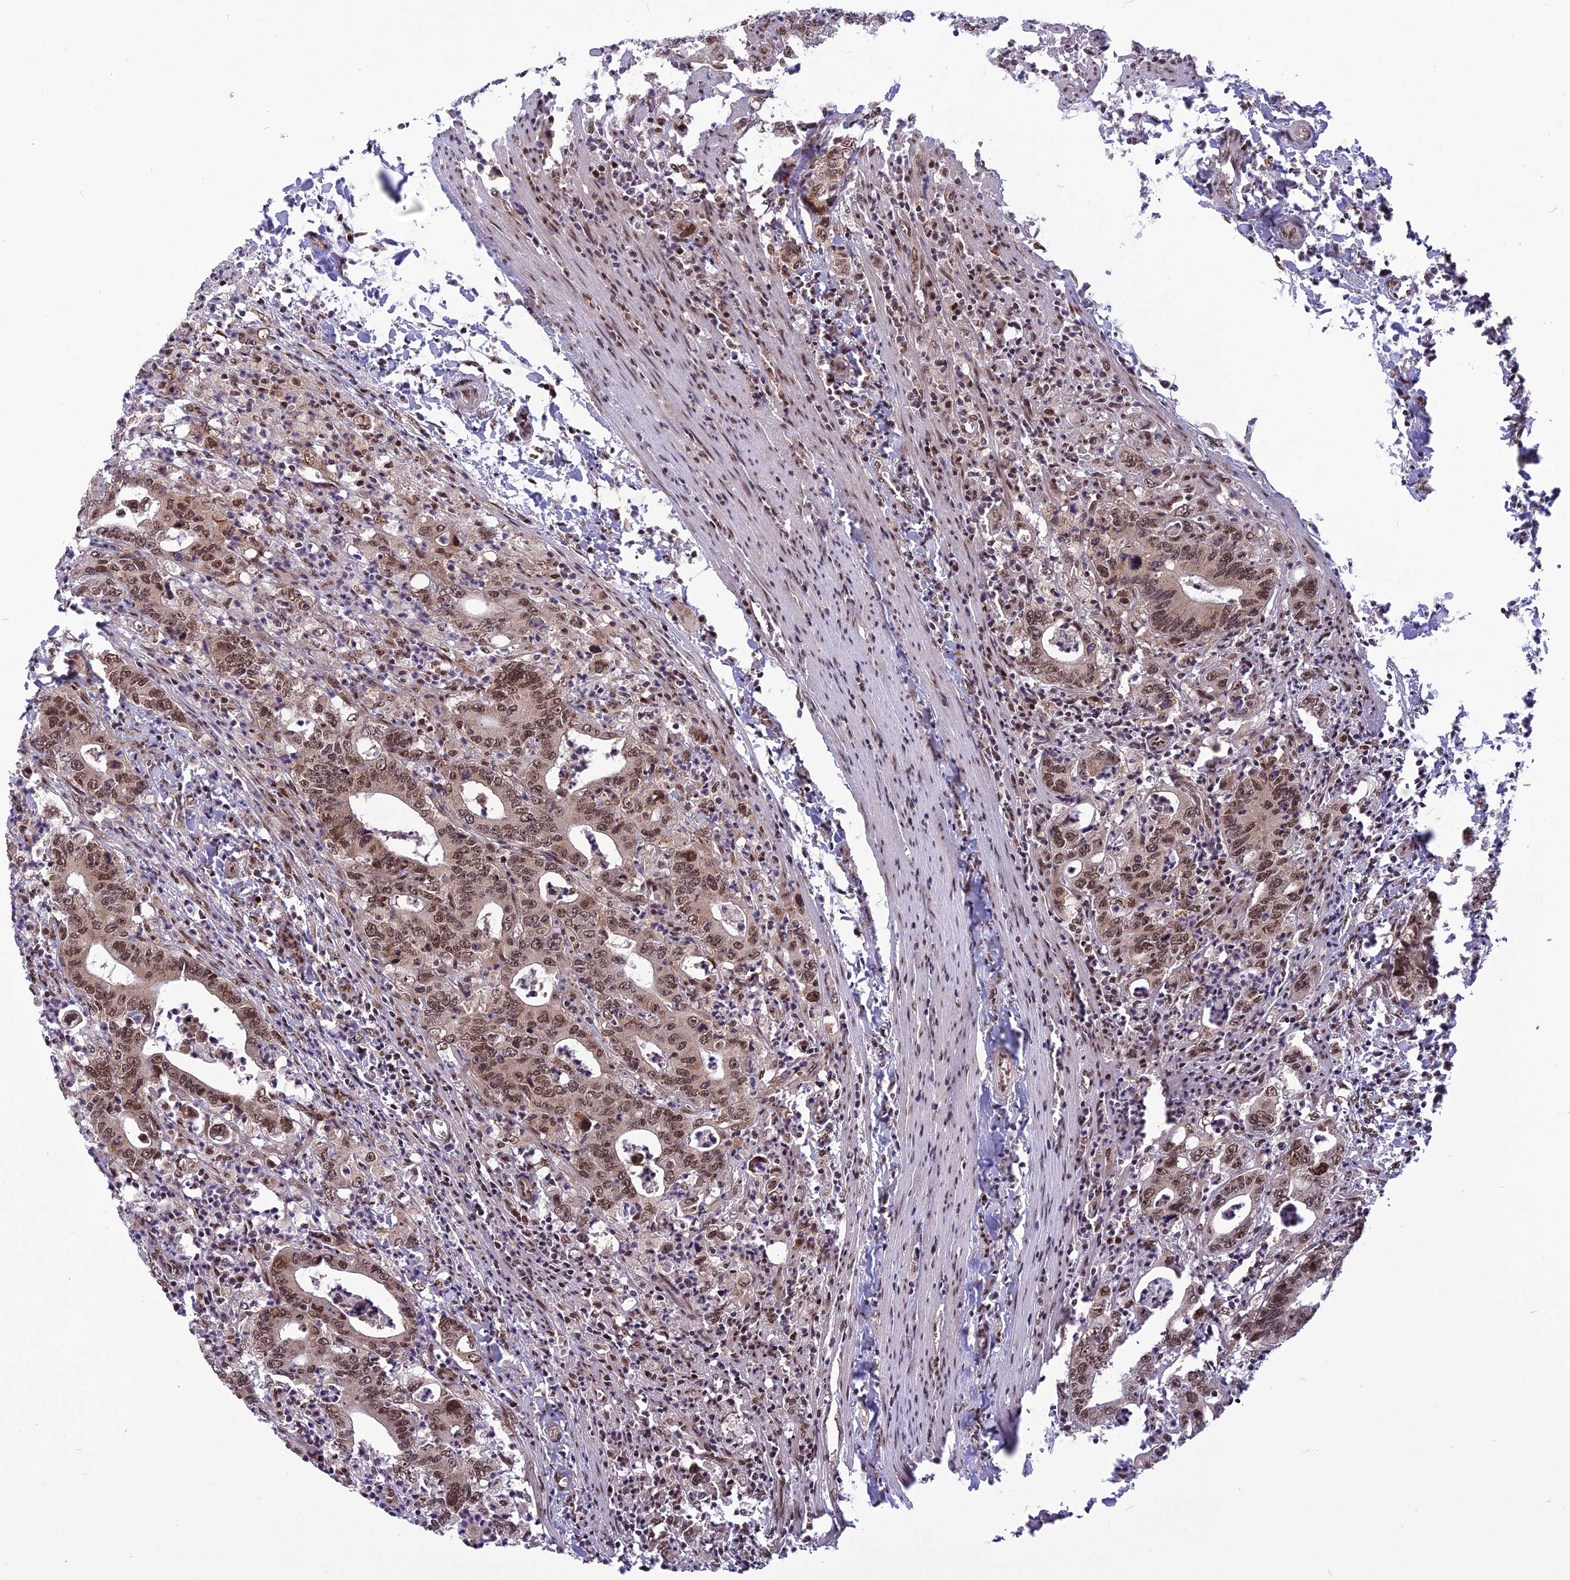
{"staining": {"intensity": "moderate", "quantity": ">75%", "location": "nuclear"}, "tissue": "colorectal cancer", "cell_type": "Tumor cells", "image_type": "cancer", "snomed": [{"axis": "morphology", "description": "Adenocarcinoma, NOS"}, {"axis": "topography", "description": "Colon"}], "caption": "Colorectal cancer was stained to show a protein in brown. There is medium levels of moderate nuclear staining in about >75% of tumor cells. The protein is shown in brown color, while the nuclei are stained blue.", "gene": "RTRAF", "patient": {"sex": "female", "age": 75}}